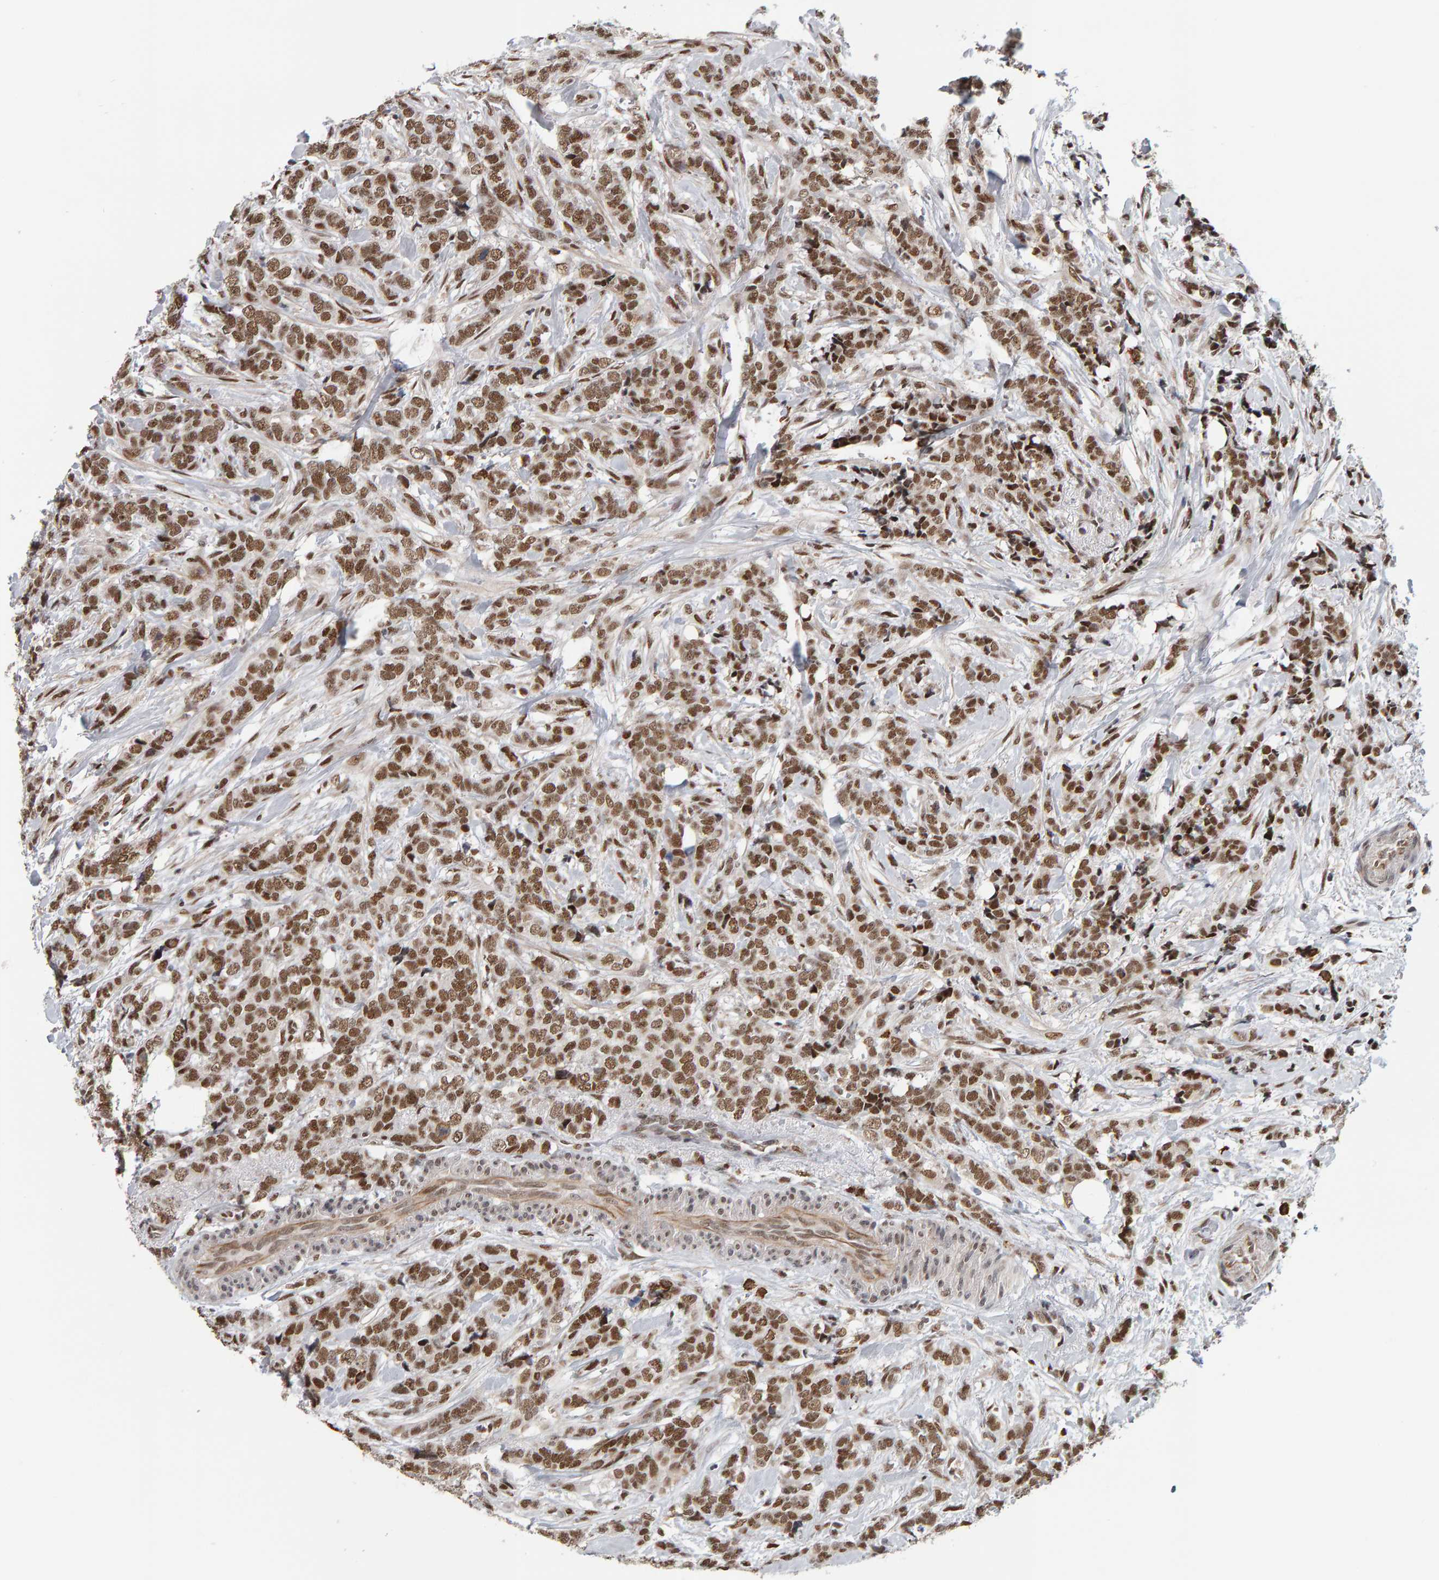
{"staining": {"intensity": "strong", "quantity": ">75%", "location": "nuclear"}, "tissue": "breast cancer", "cell_type": "Tumor cells", "image_type": "cancer", "snomed": [{"axis": "morphology", "description": "Lobular carcinoma"}, {"axis": "topography", "description": "Skin"}, {"axis": "topography", "description": "Breast"}], "caption": "Tumor cells exhibit high levels of strong nuclear staining in about >75% of cells in lobular carcinoma (breast).", "gene": "ATF7IP", "patient": {"sex": "female", "age": 46}}